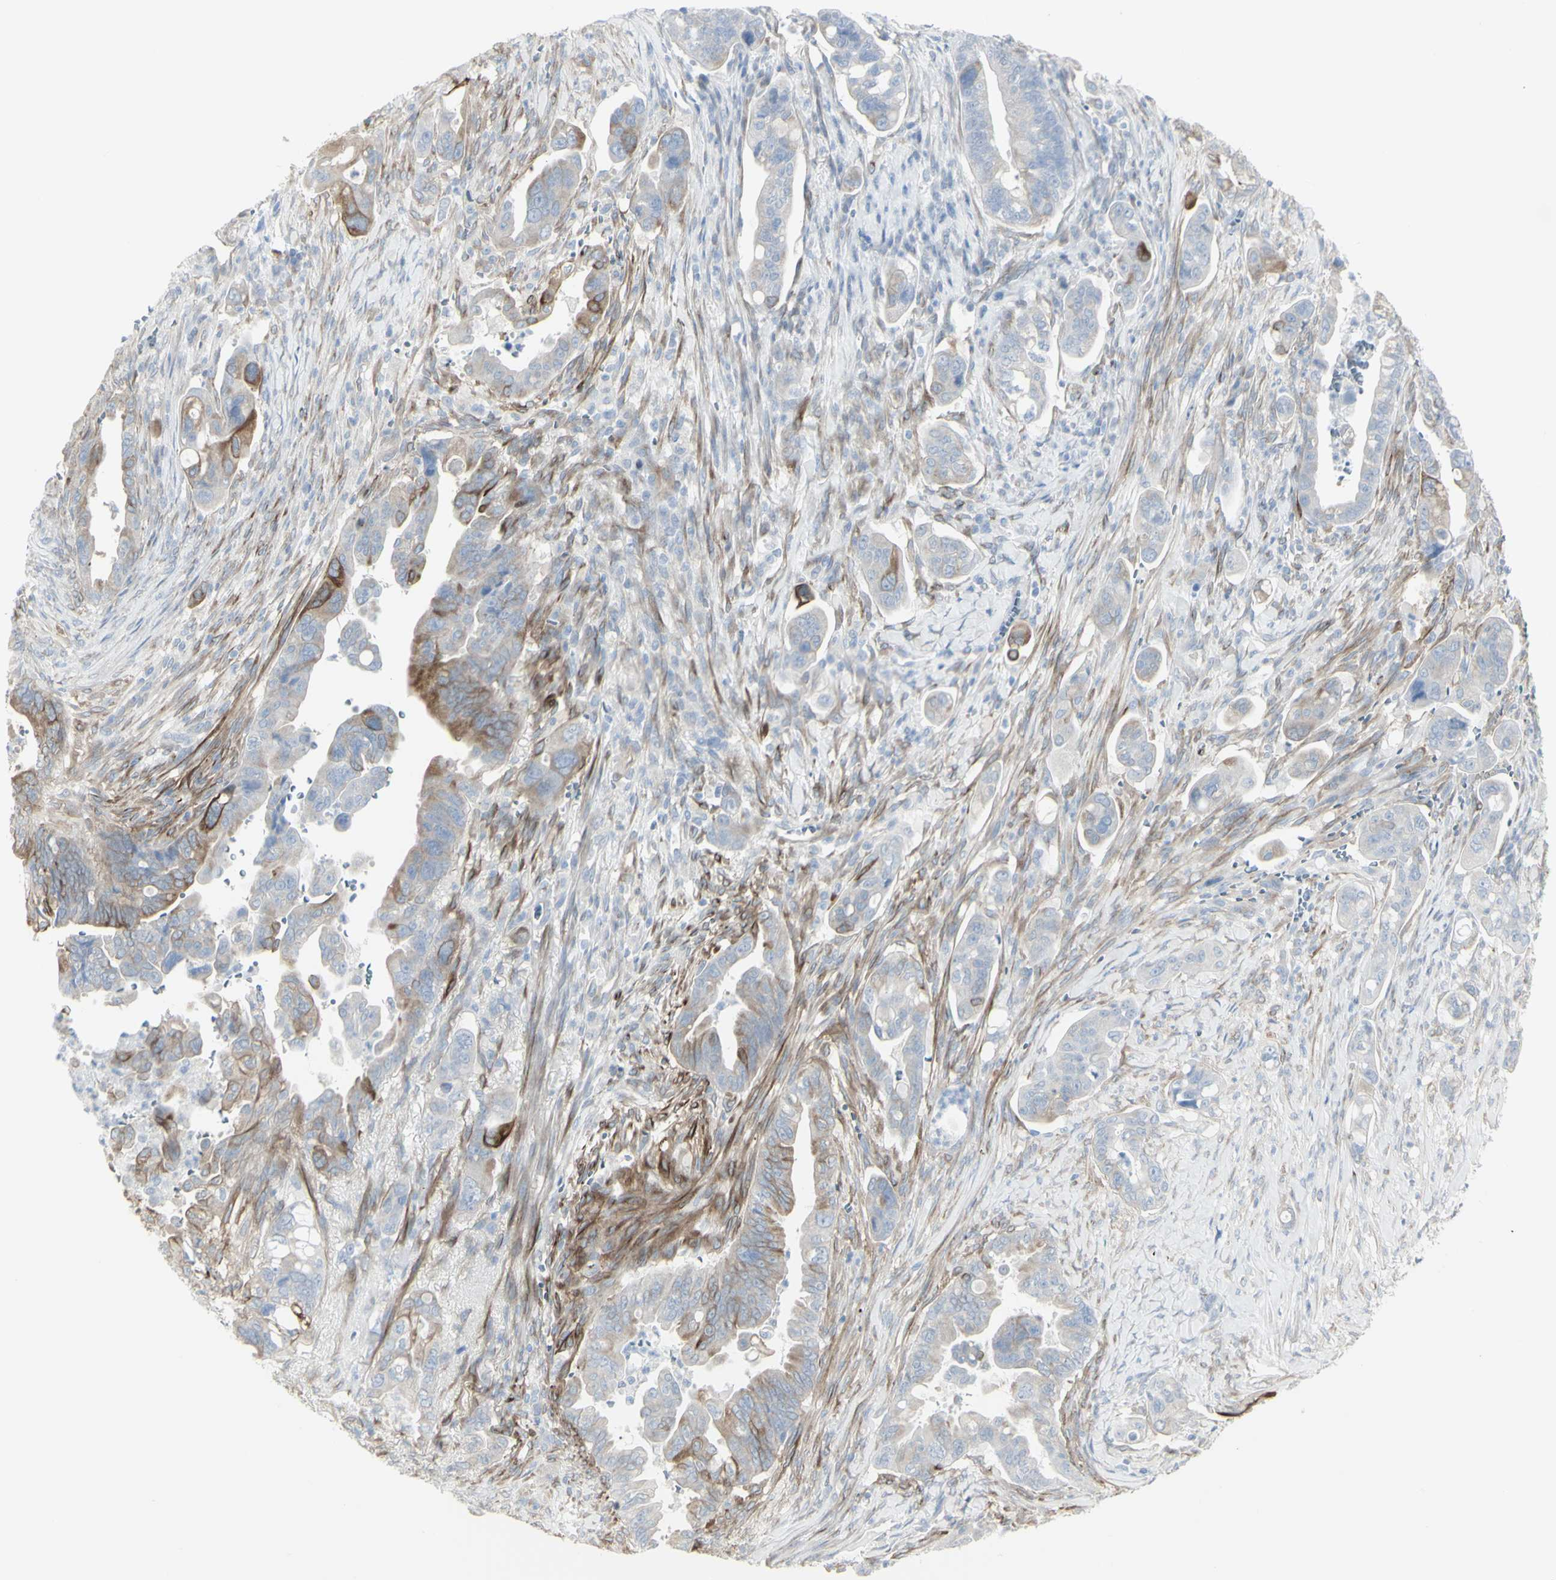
{"staining": {"intensity": "weak", "quantity": "25%-75%", "location": "cytoplasmic/membranous"}, "tissue": "pancreatic cancer", "cell_type": "Tumor cells", "image_type": "cancer", "snomed": [{"axis": "morphology", "description": "Adenocarcinoma, NOS"}, {"axis": "topography", "description": "Pancreas"}], "caption": "Protein staining exhibits weak cytoplasmic/membranous expression in approximately 25%-75% of tumor cells in pancreatic cancer (adenocarcinoma).", "gene": "ENSG00000198211", "patient": {"sex": "male", "age": 70}}